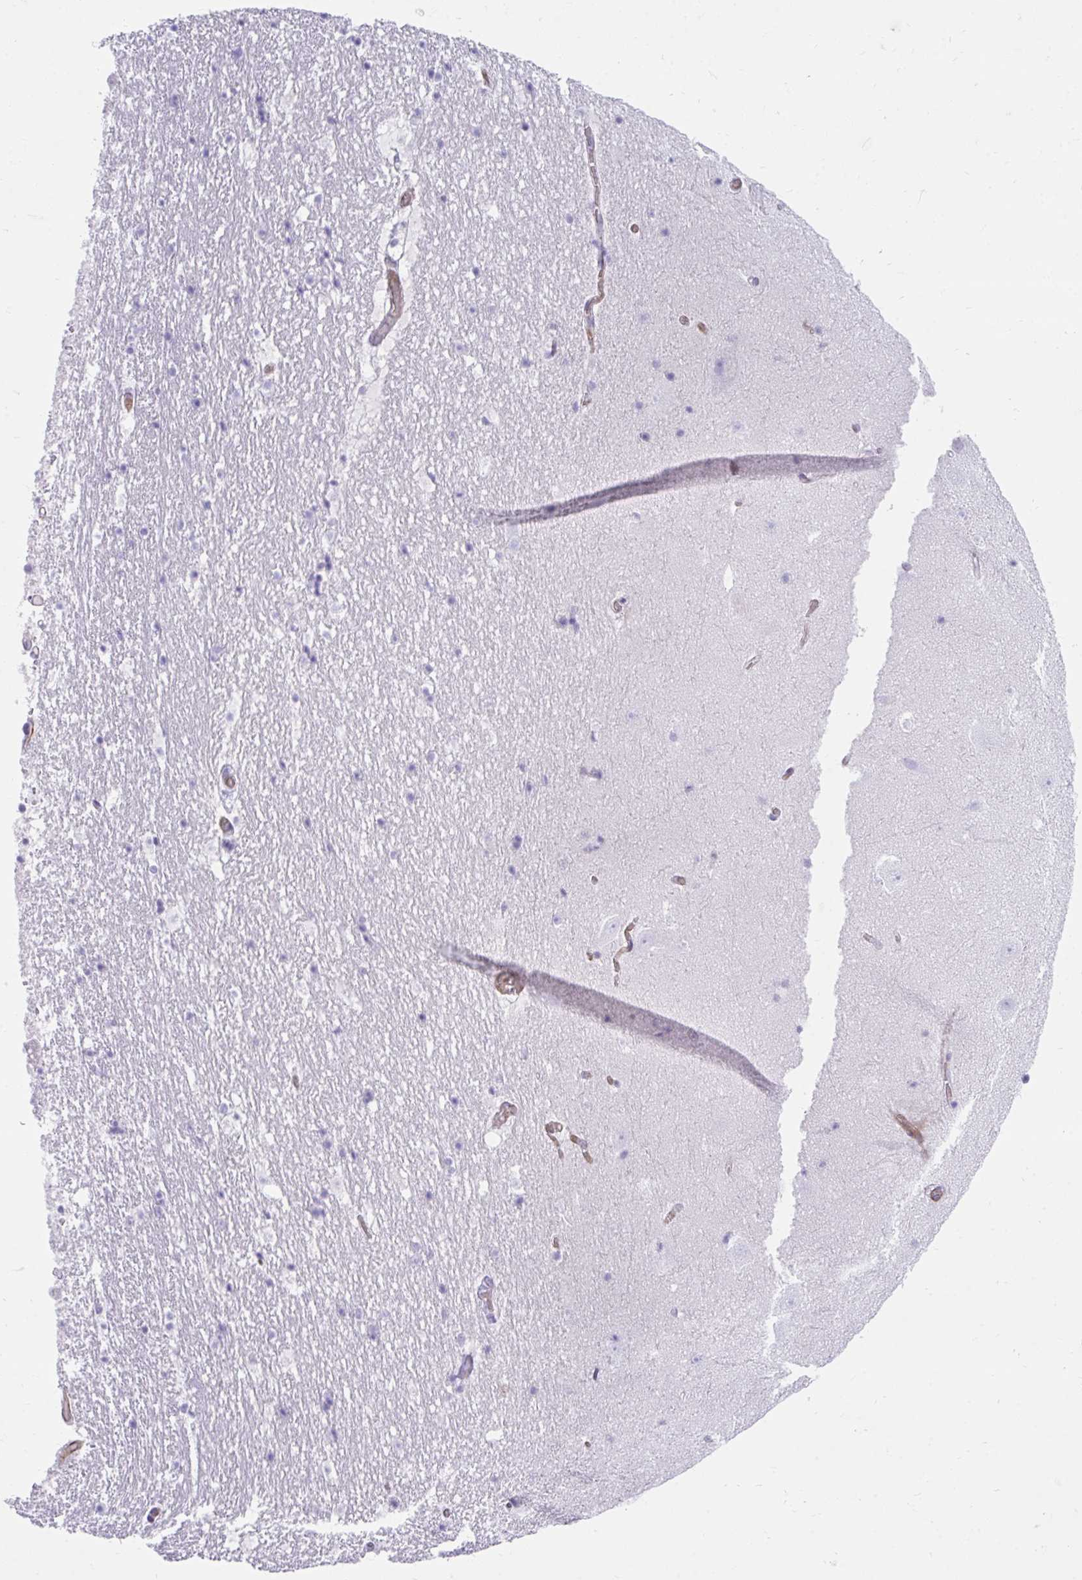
{"staining": {"intensity": "negative", "quantity": "none", "location": "none"}, "tissue": "hippocampus", "cell_type": "Glial cells", "image_type": "normal", "snomed": [{"axis": "morphology", "description": "Normal tissue, NOS"}, {"axis": "topography", "description": "Hippocampus"}], "caption": "The immunohistochemistry (IHC) image has no significant positivity in glial cells of hippocampus.", "gene": "CSTB", "patient": {"sex": "female", "age": 42}}